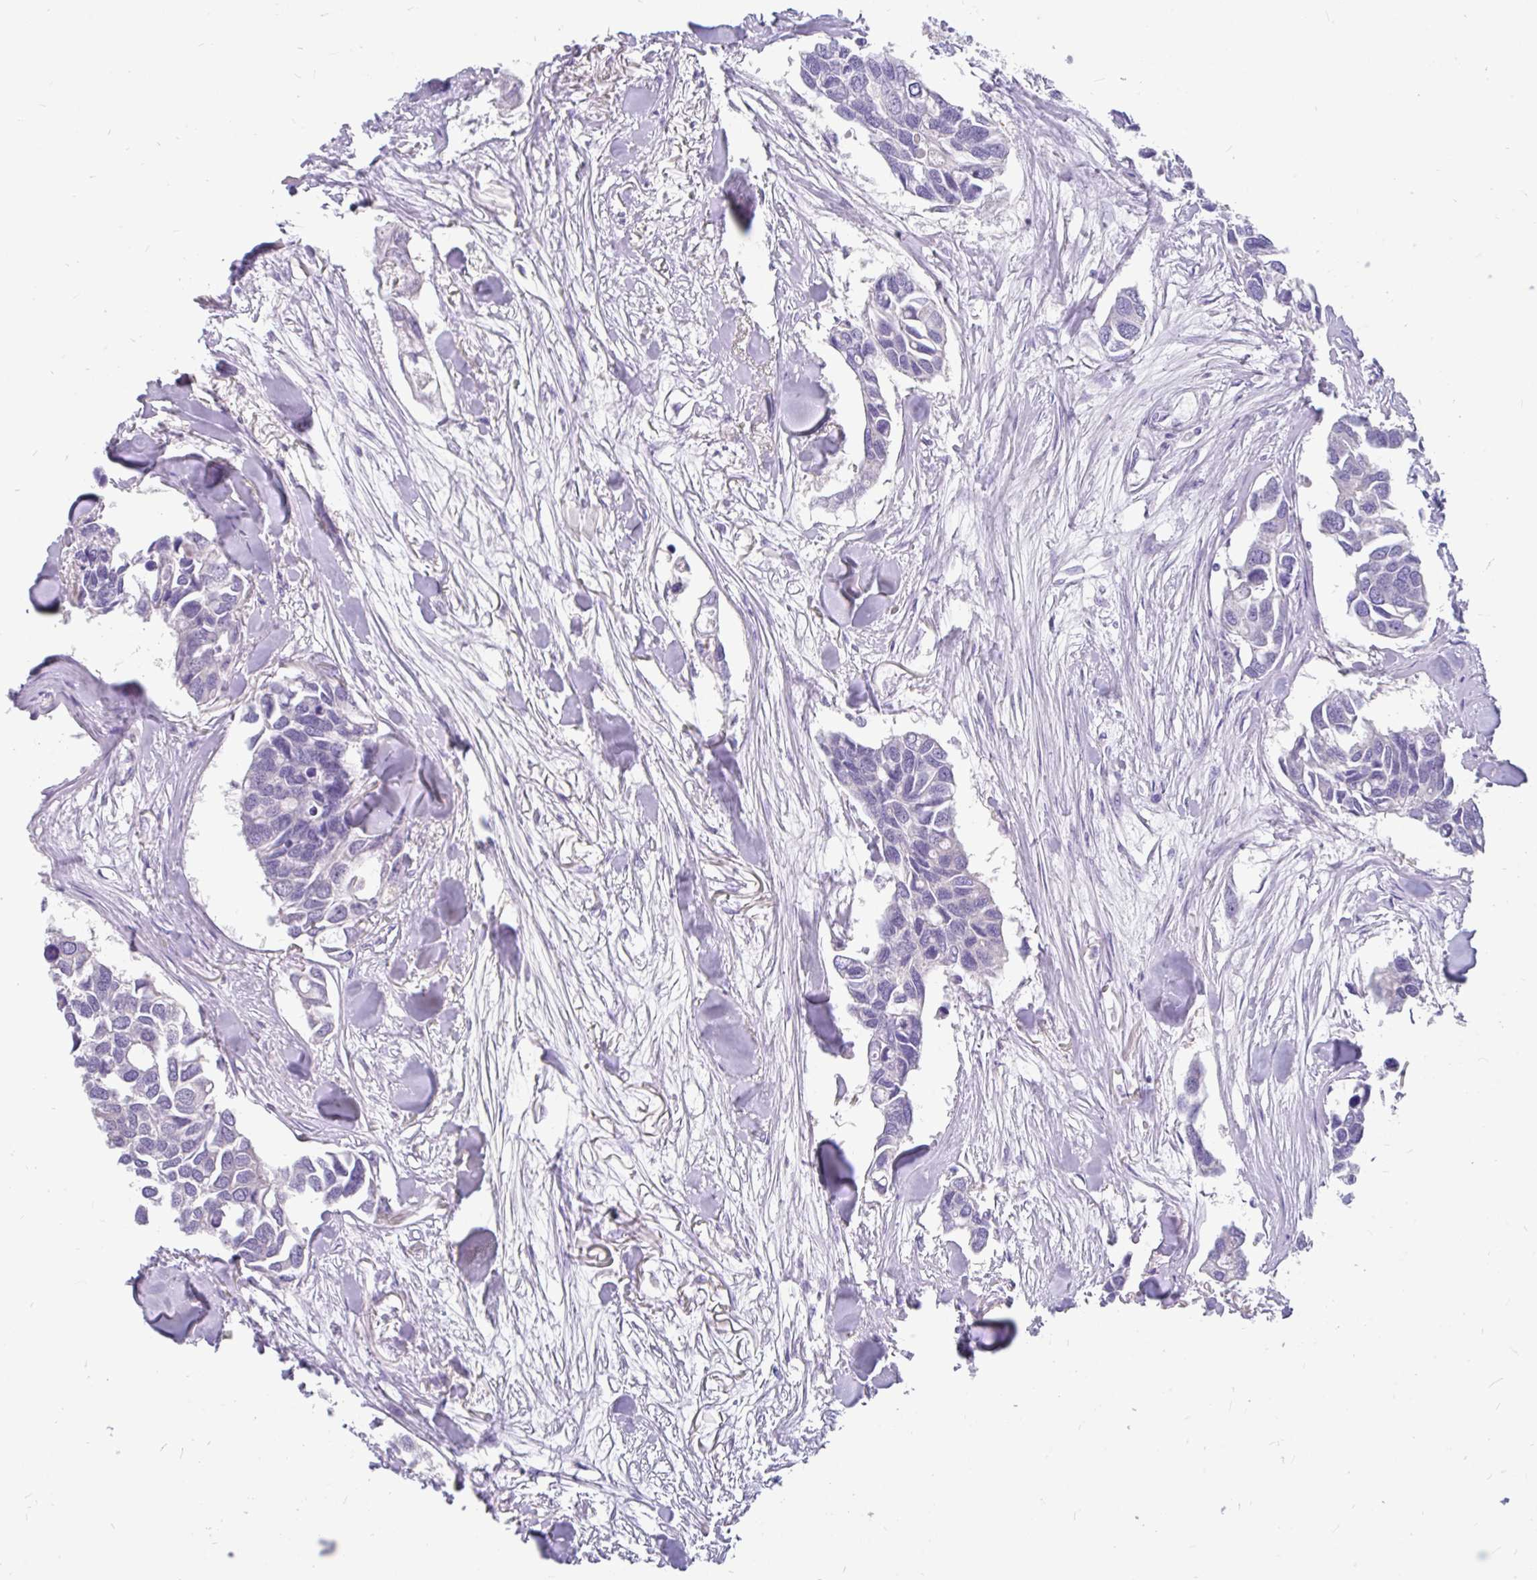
{"staining": {"intensity": "negative", "quantity": "none", "location": "none"}, "tissue": "breast cancer", "cell_type": "Tumor cells", "image_type": "cancer", "snomed": [{"axis": "morphology", "description": "Duct carcinoma"}, {"axis": "topography", "description": "Breast"}], "caption": "IHC of human breast cancer (intraductal carcinoma) demonstrates no staining in tumor cells.", "gene": "KIAA2013", "patient": {"sex": "female", "age": 83}}